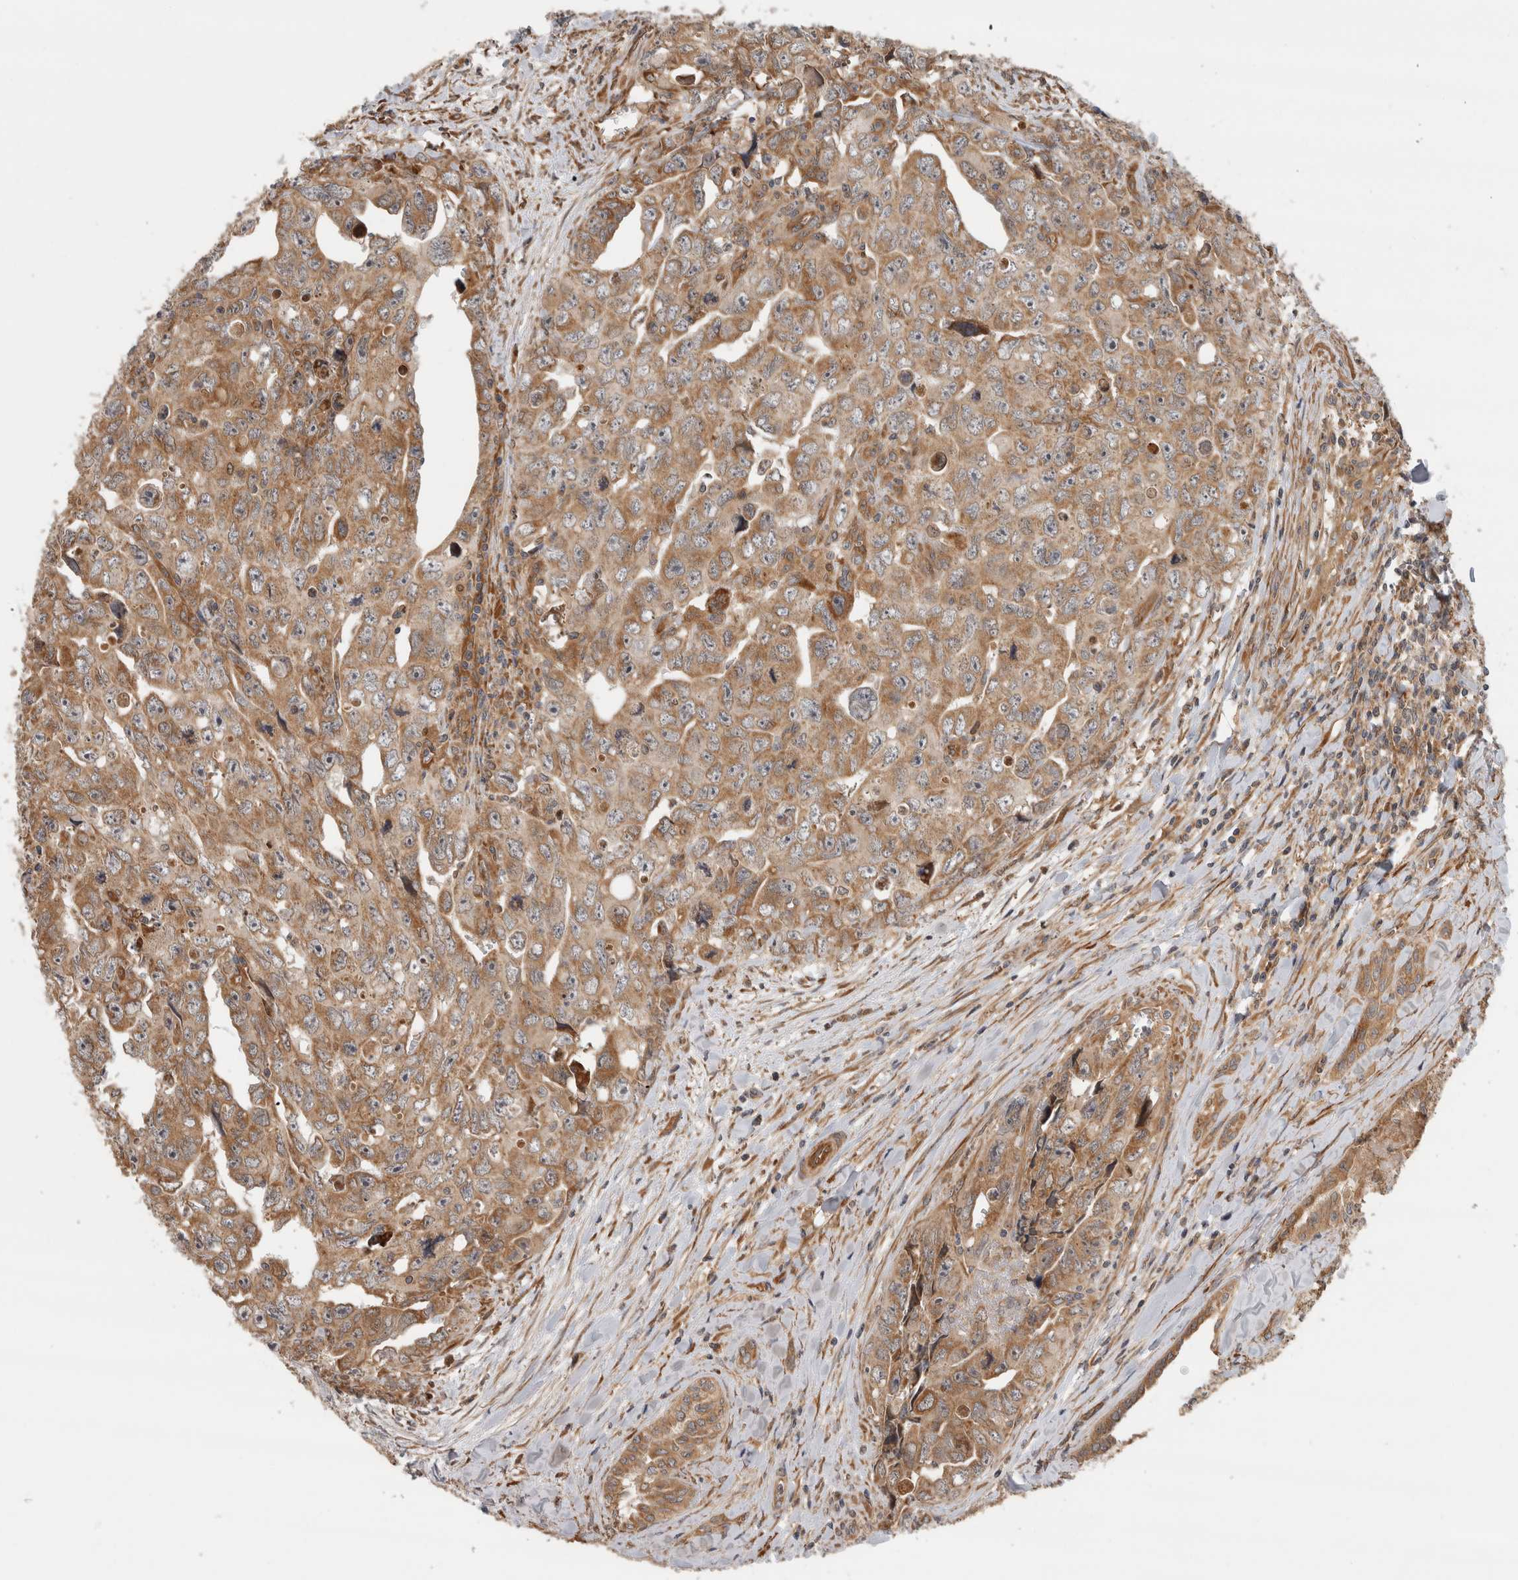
{"staining": {"intensity": "moderate", "quantity": ">75%", "location": "cytoplasmic/membranous"}, "tissue": "testis cancer", "cell_type": "Tumor cells", "image_type": "cancer", "snomed": [{"axis": "morphology", "description": "Carcinoma, Embryonal, NOS"}, {"axis": "topography", "description": "Testis"}], "caption": "About >75% of tumor cells in testis cancer display moderate cytoplasmic/membranous protein positivity as visualized by brown immunohistochemical staining.", "gene": "TUBD1", "patient": {"sex": "male", "age": 28}}